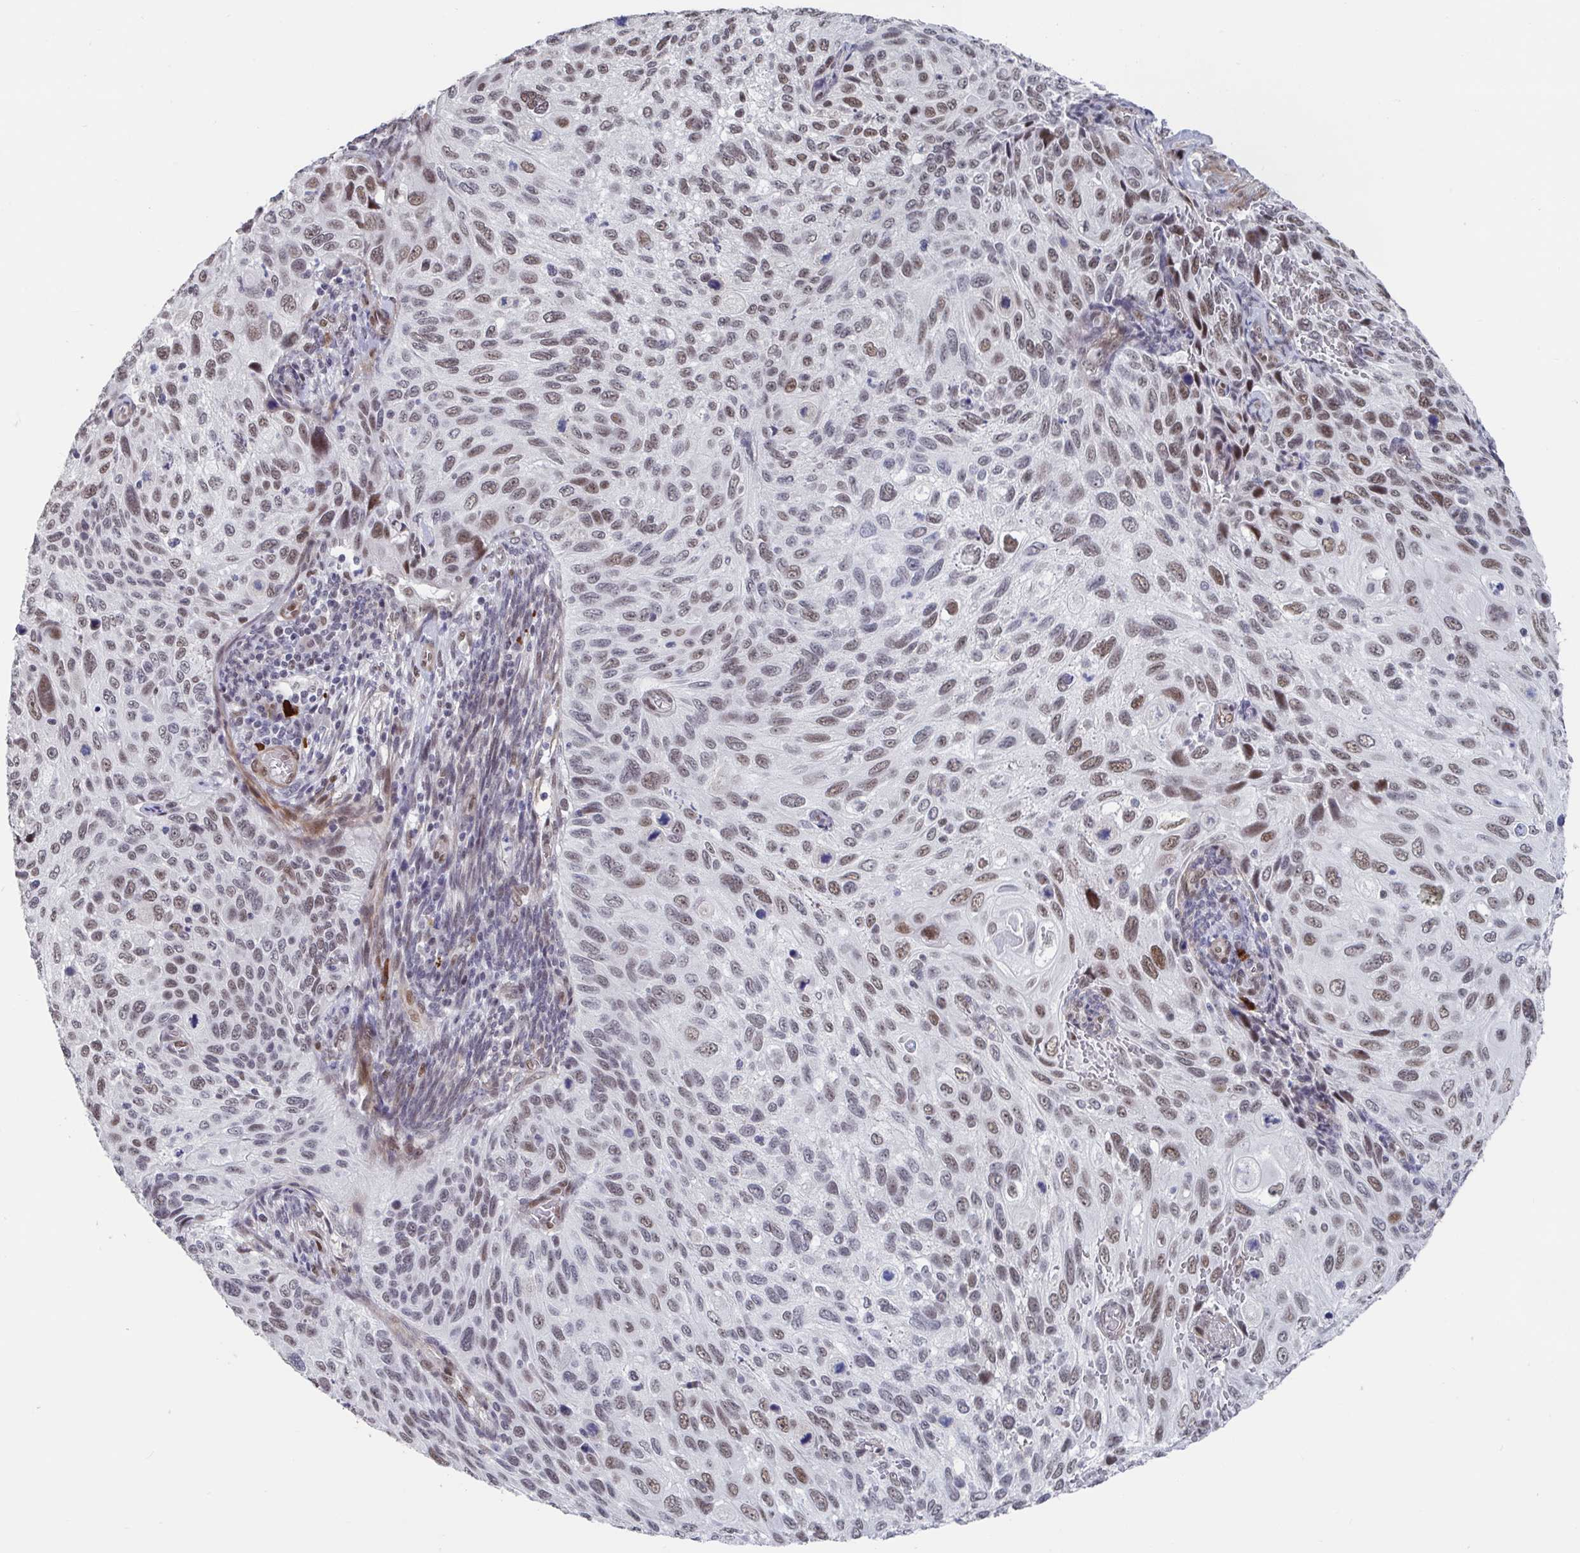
{"staining": {"intensity": "moderate", "quantity": ">75%", "location": "nuclear"}, "tissue": "cervical cancer", "cell_type": "Tumor cells", "image_type": "cancer", "snomed": [{"axis": "morphology", "description": "Squamous cell carcinoma, NOS"}, {"axis": "topography", "description": "Cervix"}], "caption": "The photomicrograph demonstrates a brown stain indicating the presence of a protein in the nuclear of tumor cells in squamous cell carcinoma (cervical). (brown staining indicates protein expression, while blue staining denotes nuclei).", "gene": "BCL7B", "patient": {"sex": "female", "age": 70}}